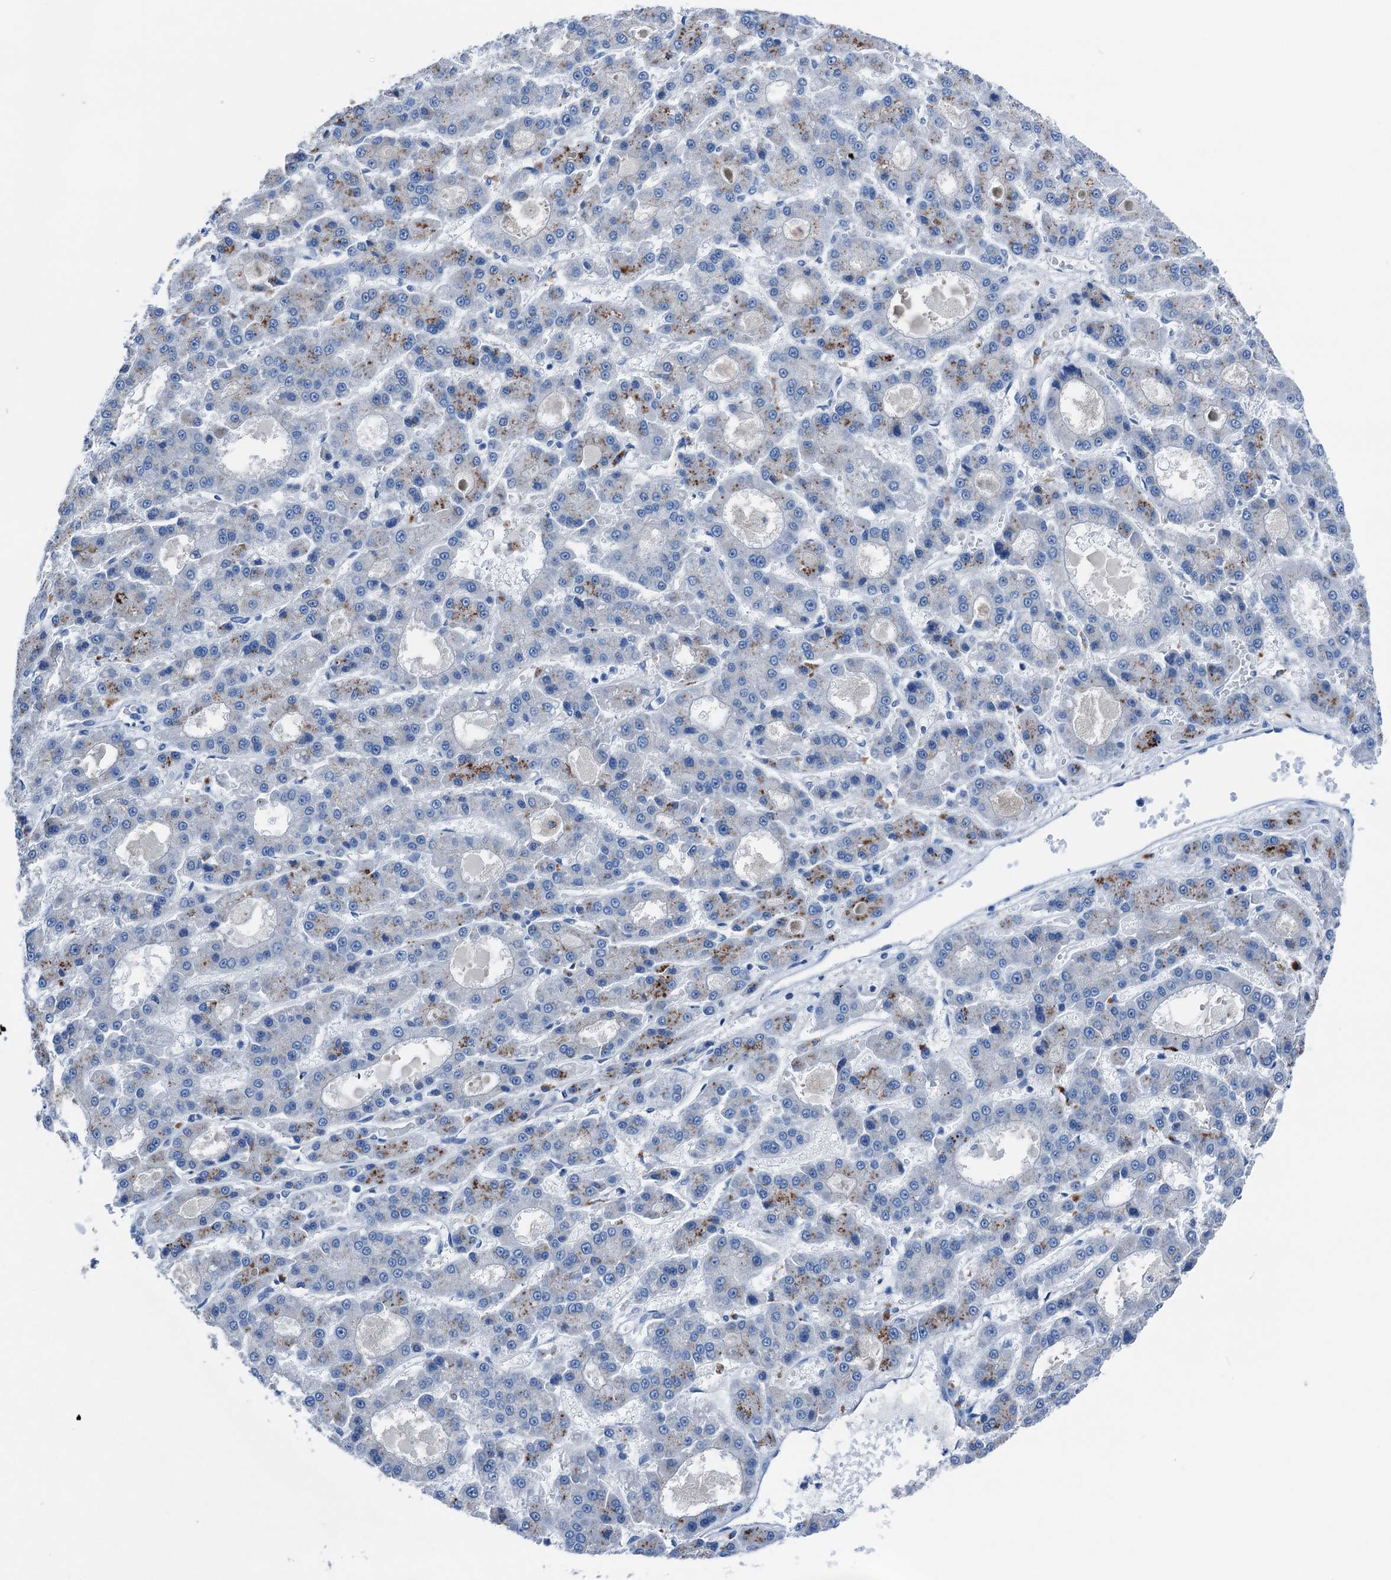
{"staining": {"intensity": "moderate", "quantity": "<25%", "location": "cytoplasmic/membranous"}, "tissue": "liver cancer", "cell_type": "Tumor cells", "image_type": "cancer", "snomed": [{"axis": "morphology", "description": "Carcinoma, Hepatocellular, NOS"}, {"axis": "topography", "description": "Liver"}], "caption": "About <25% of tumor cells in liver cancer (hepatocellular carcinoma) demonstrate moderate cytoplasmic/membranous protein expression as visualized by brown immunohistochemical staining.", "gene": "C1QTNF4", "patient": {"sex": "male", "age": 70}}